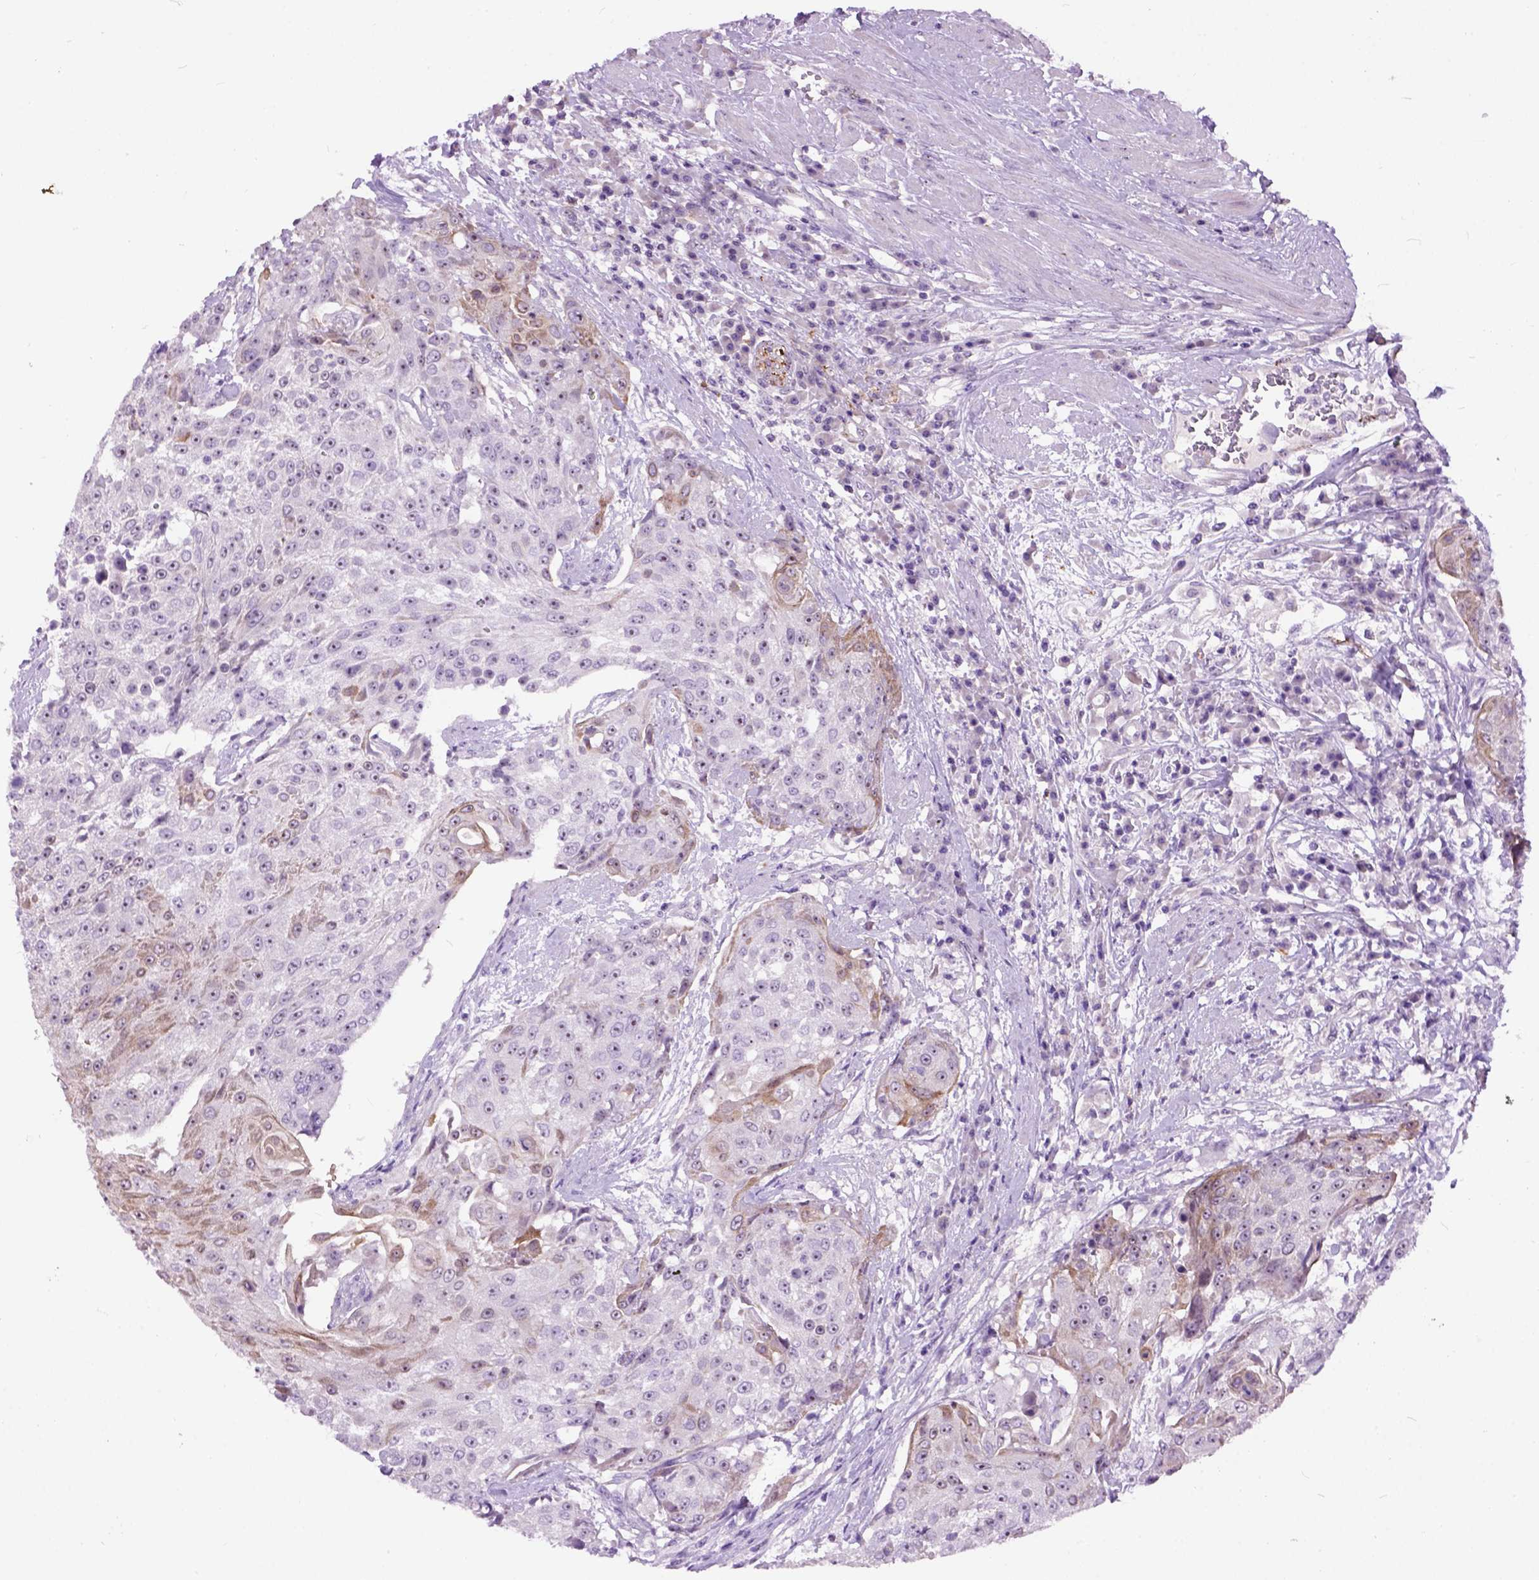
{"staining": {"intensity": "moderate", "quantity": "<25%", "location": "cytoplasmic/membranous"}, "tissue": "urothelial cancer", "cell_type": "Tumor cells", "image_type": "cancer", "snomed": [{"axis": "morphology", "description": "Urothelial carcinoma, High grade"}, {"axis": "topography", "description": "Urinary bladder"}], "caption": "Immunohistochemical staining of human urothelial cancer displays moderate cytoplasmic/membranous protein expression in about <25% of tumor cells. Using DAB (brown) and hematoxylin (blue) stains, captured at high magnification using brightfield microscopy.", "gene": "MAPT", "patient": {"sex": "female", "age": 63}}